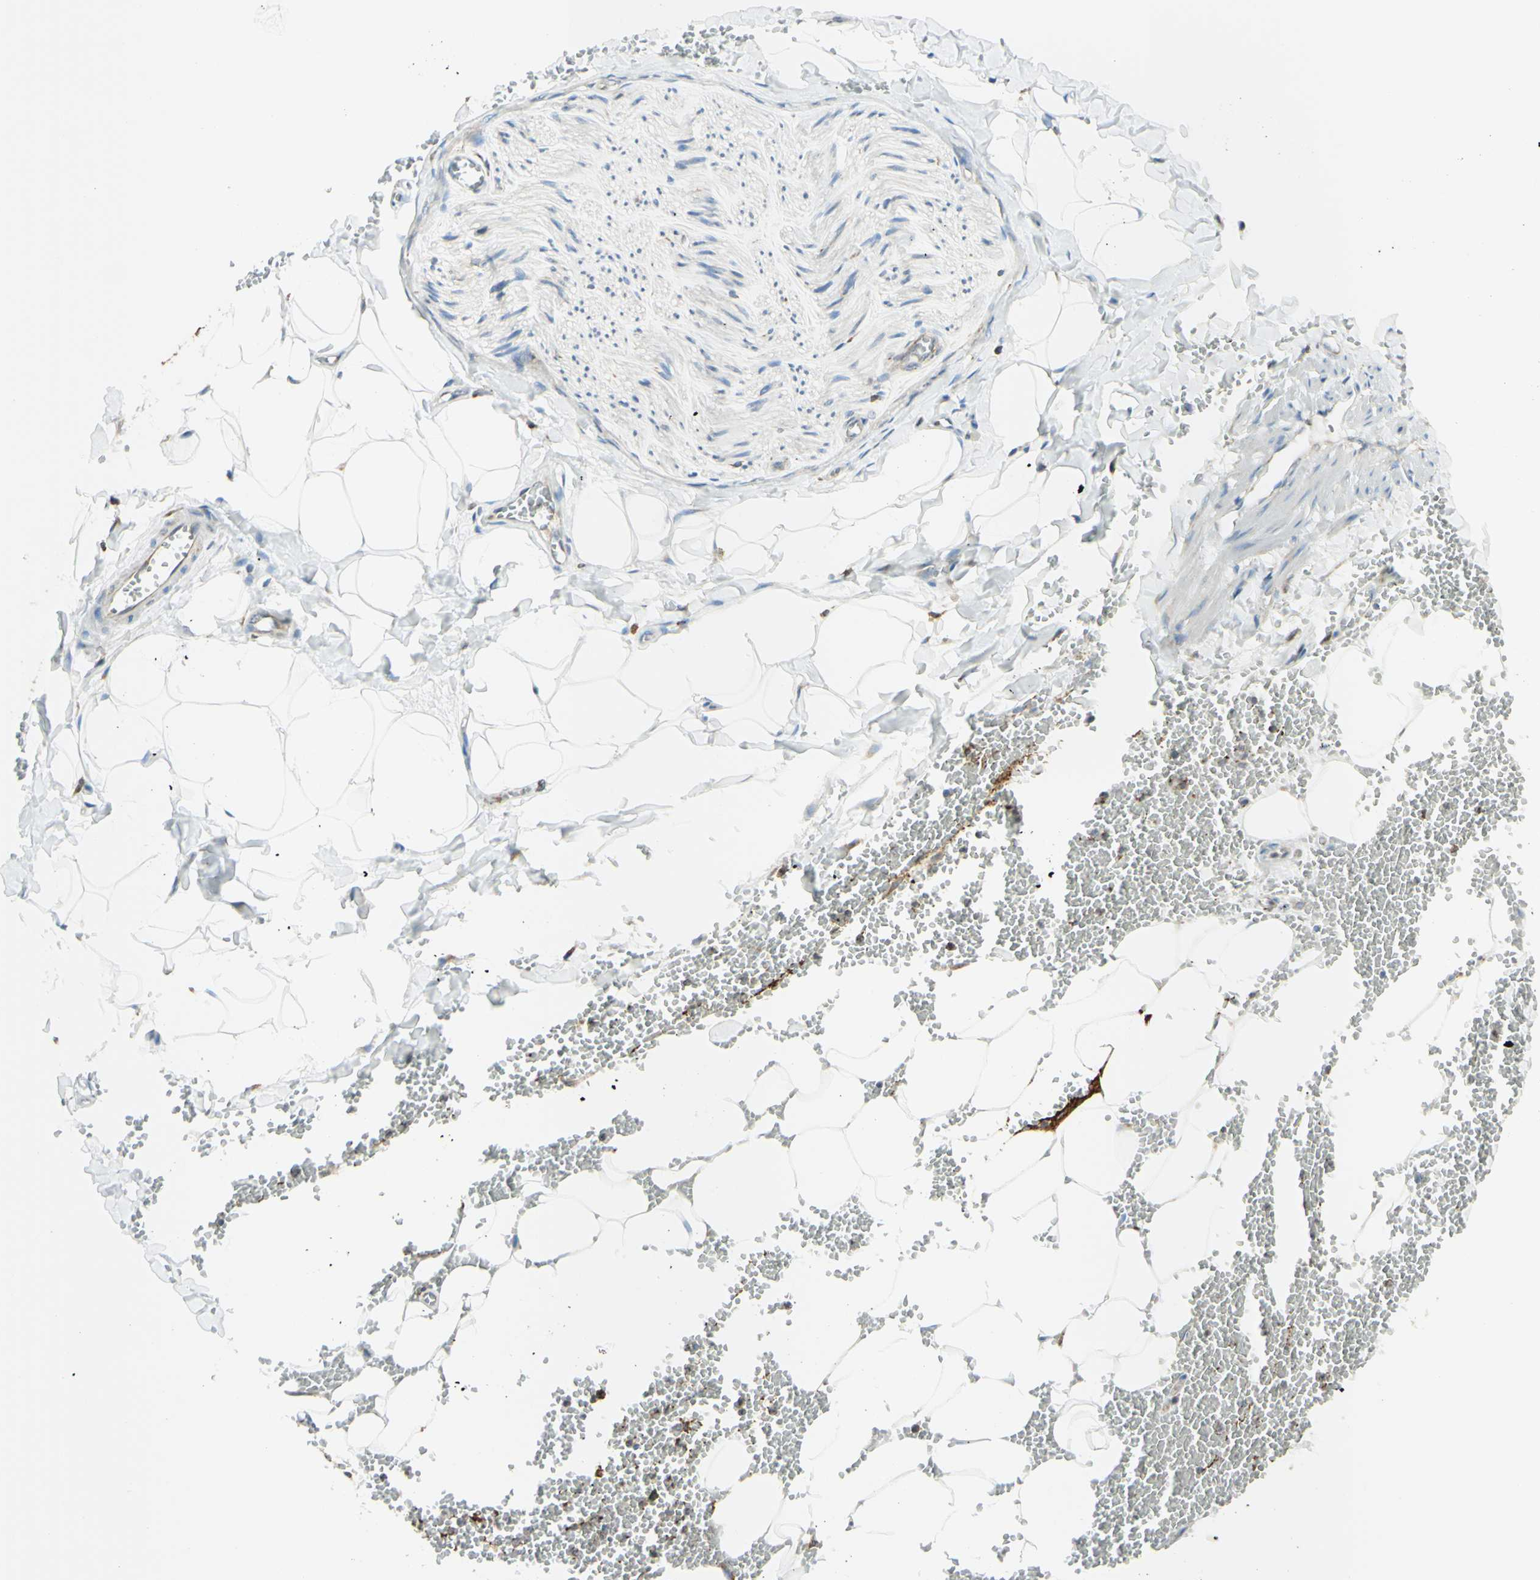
{"staining": {"intensity": "moderate", "quantity": "<25%", "location": "cytoplasmic/membranous"}, "tissue": "adipose tissue", "cell_type": "Adipocytes", "image_type": "normal", "snomed": [{"axis": "morphology", "description": "Normal tissue, NOS"}, {"axis": "topography", "description": "Adipose tissue"}, {"axis": "topography", "description": "Peripheral nerve tissue"}], "caption": "Normal adipose tissue displays moderate cytoplasmic/membranous staining in about <25% of adipocytes, visualized by immunohistochemistry.", "gene": "DNAJB11", "patient": {"sex": "male", "age": 52}}